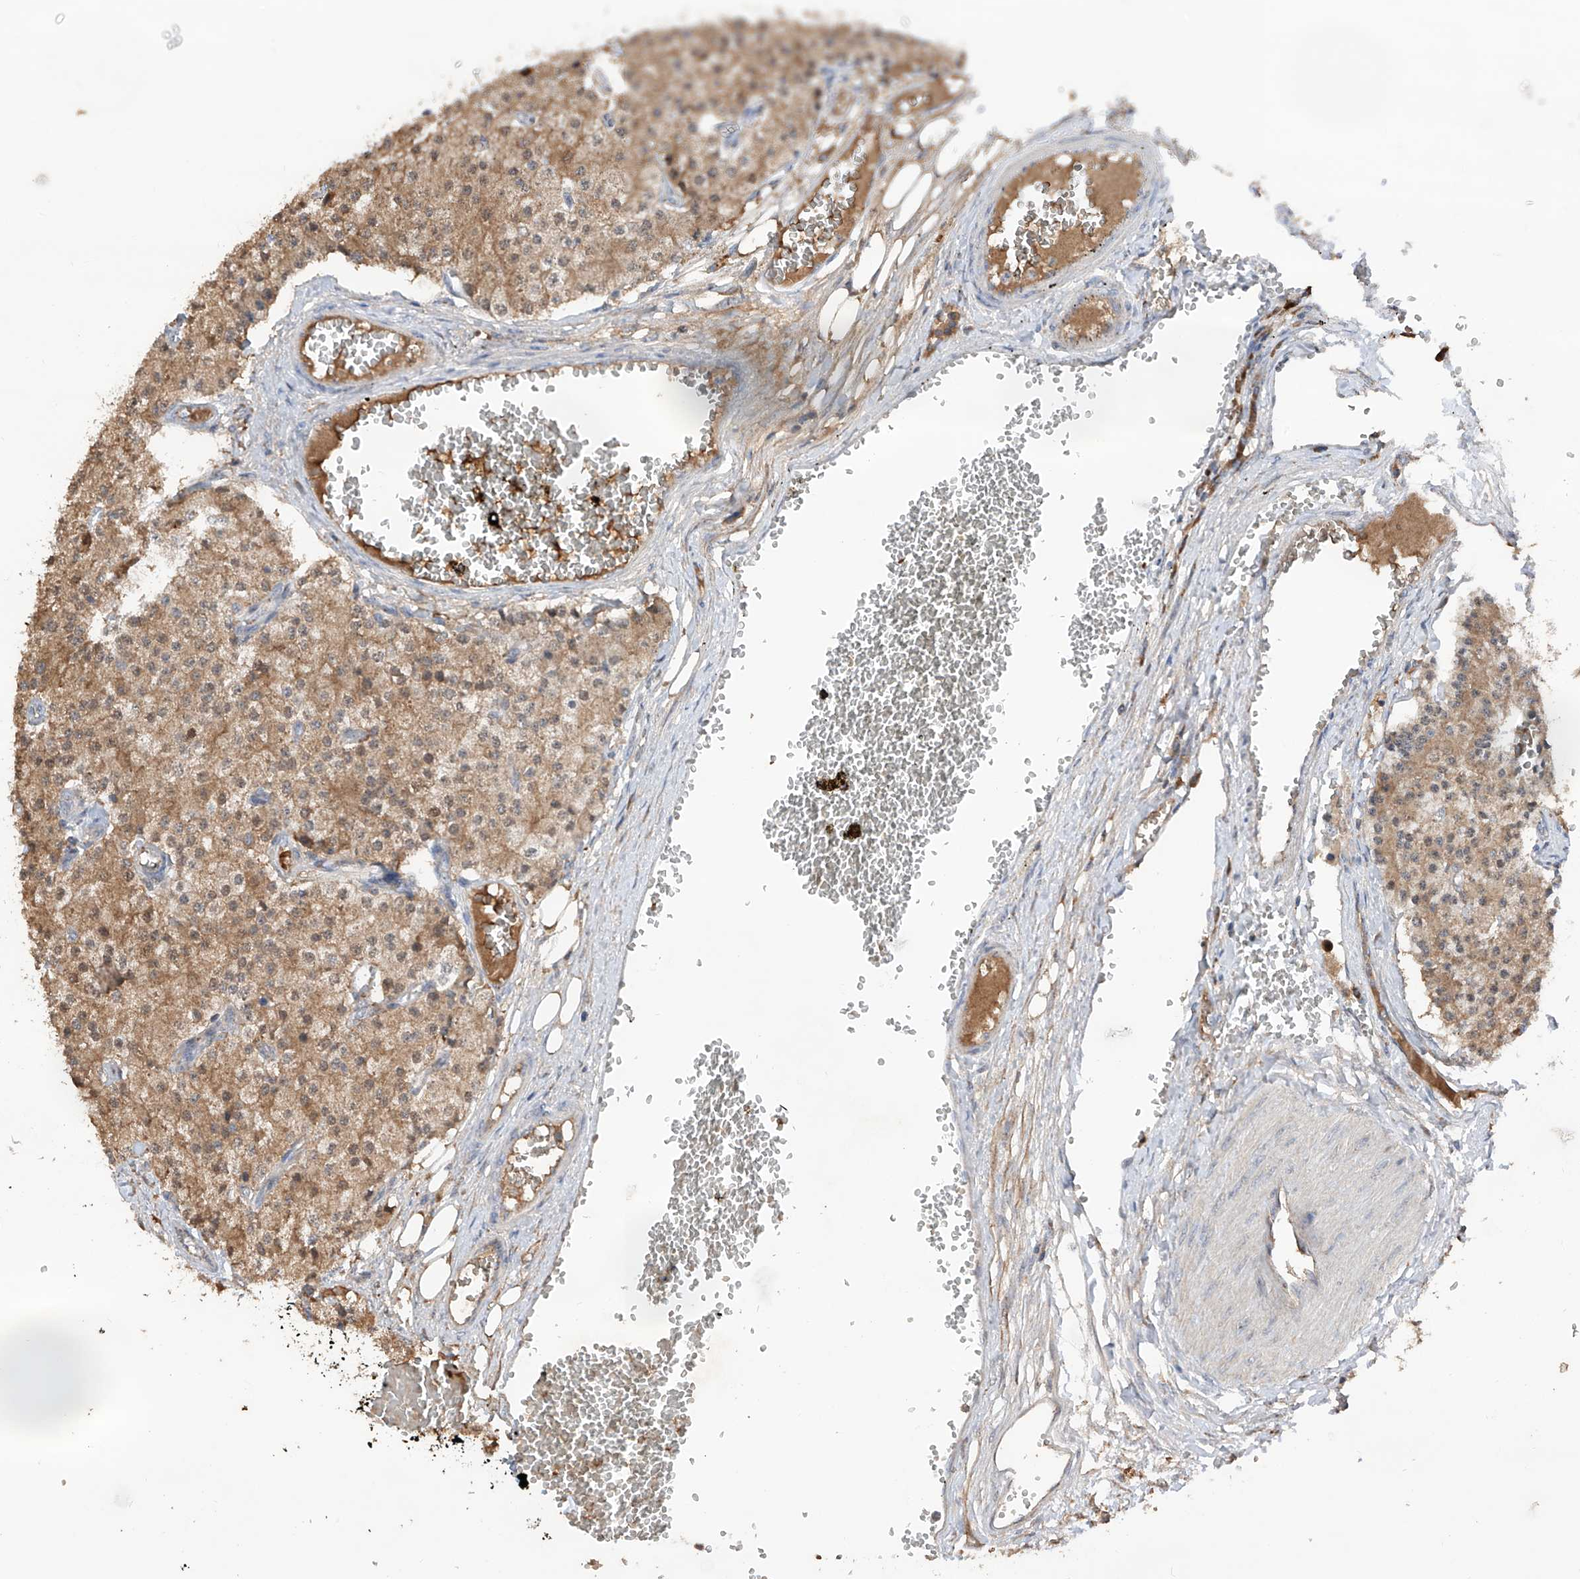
{"staining": {"intensity": "moderate", "quantity": ">75%", "location": "cytoplasmic/membranous"}, "tissue": "carcinoid", "cell_type": "Tumor cells", "image_type": "cancer", "snomed": [{"axis": "morphology", "description": "Carcinoid, malignant, NOS"}, {"axis": "topography", "description": "Colon"}], "caption": "High-magnification brightfield microscopy of carcinoid stained with DAB (brown) and counterstained with hematoxylin (blue). tumor cells exhibit moderate cytoplasmic/membranous positivity is appreciated in approximately>75% of cells. (Stains: DAB (3,3'-diaminobenzidine) in brown, nuclei in blue, Microscopy: brightfield microscopy at high magnification).", "gene": "EDN1", "patient": {"sex": "female", "age": 52}}